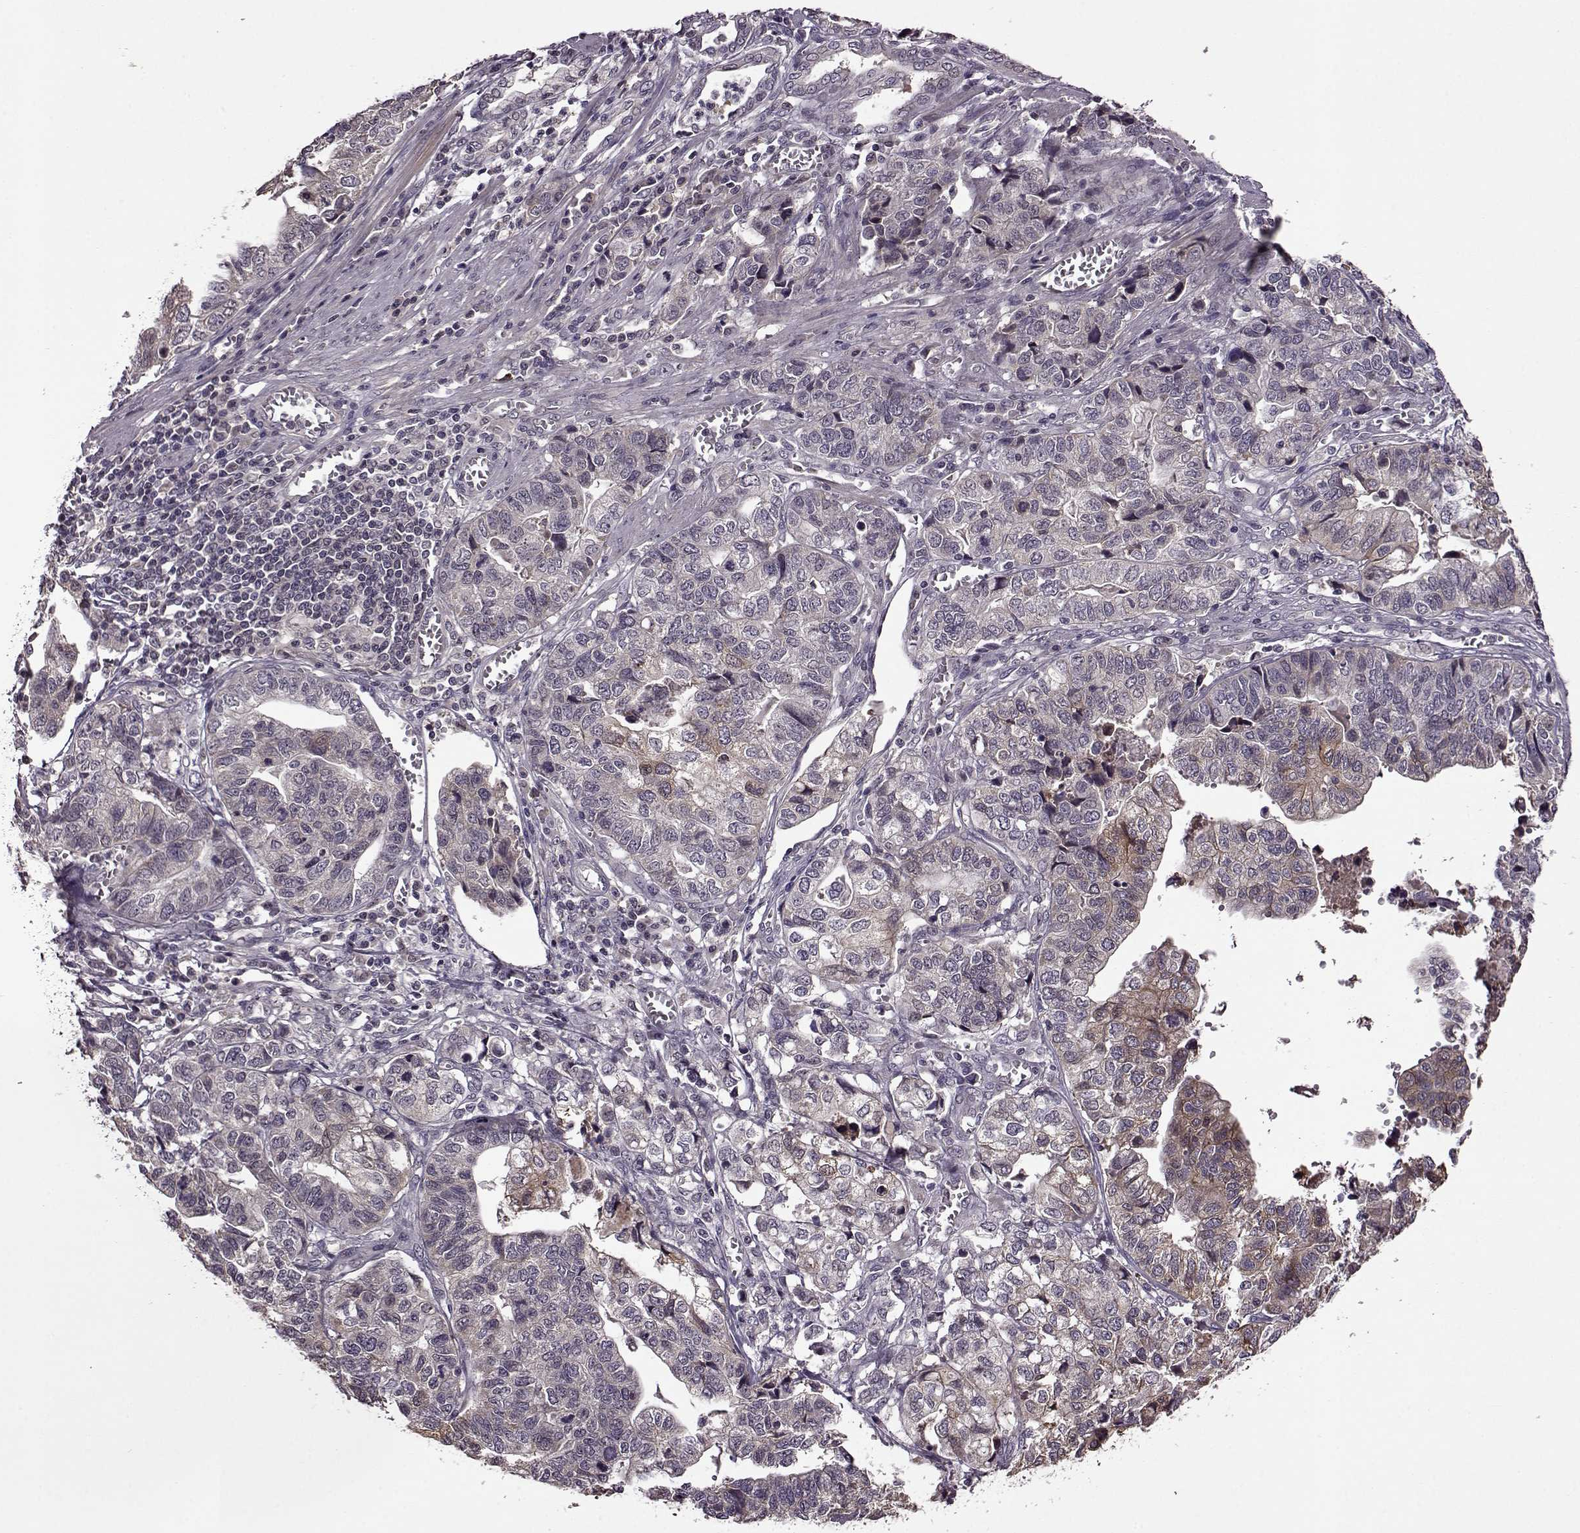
{"staining": {"intensity": "weak", "quantity": "<25%", "location": "cytoplasmic/membranous"}, "tissue": "stomach cancer", "cell_type": "Tumor cells", "image_type": "cancer", "snomed": [{"axis": "morphology", "description": "Adenocarcinoma, NOS"}, {"axis": "topography", "description": "Stomach, upper"}], "caption": "High power microscopy micrograph of an immunohistochemistry (IHC) image of stomach cancer, revealing no significant positivity in tumor cells.", "gene": "MAIP1", "patient": {"sex": "female", "age": 67}}